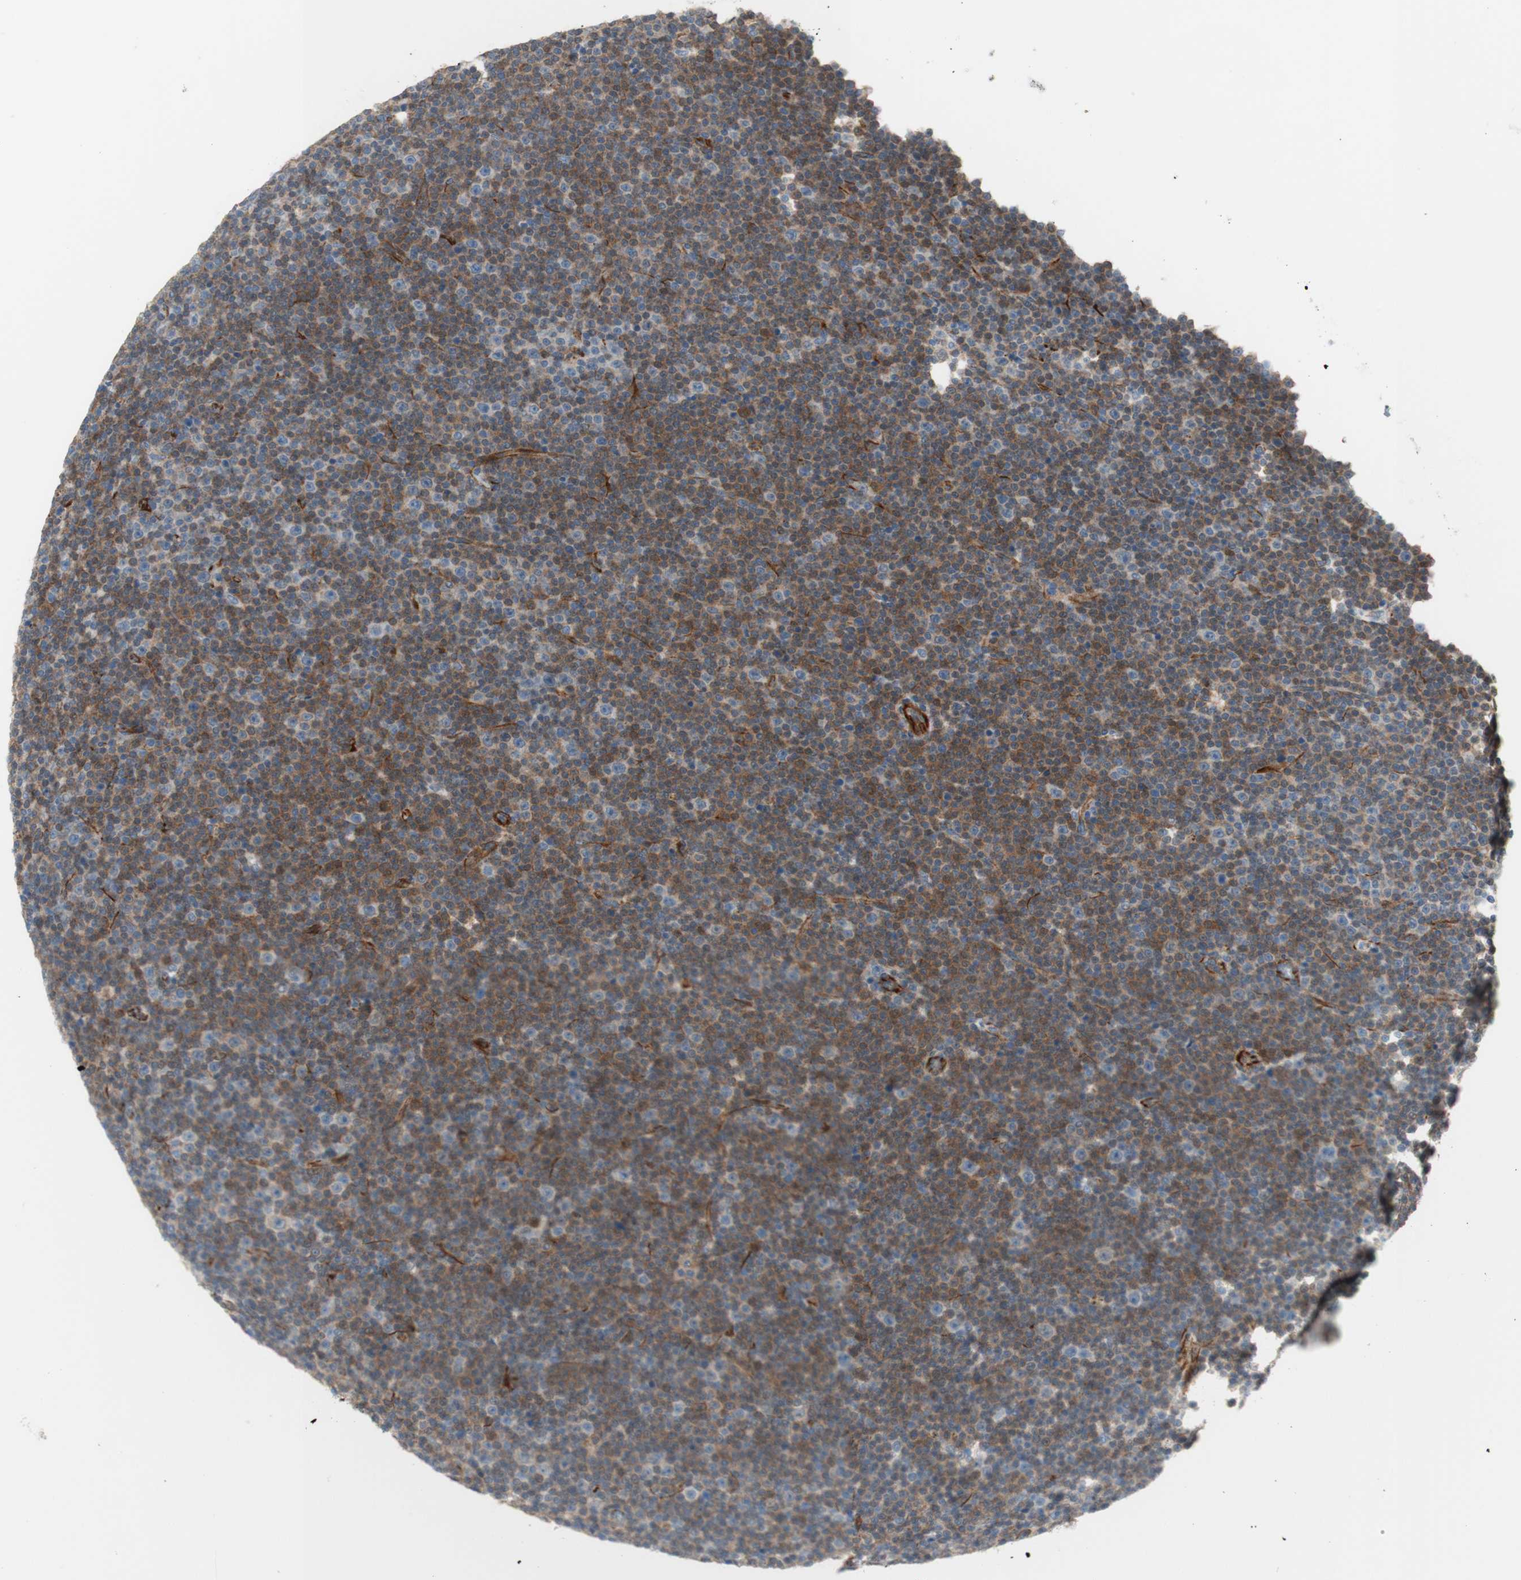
{"staining": {"intensity": "moderate", "quantity": ">75%", "location": "cytoplasmic/membranous,nuclear"}, "tissue": "lymphoma", "cell_type": "Tumor cells", "image_type": "cancer", "snomed": [{"axis": "morphology", "description": "Malignant lymphoma, non-Hodgkin's type, Low grade"}, {"axis": "topography", "description": "Lymph node"}], "caption": "Immunohistochemical staining of lymphoma reveals moderate cytoplasmic/membranous and nuclear protein staining in about >75% of tumor cells.", "gene": "POU2AF1", "patient": {"sex": "female", "age": 67}}